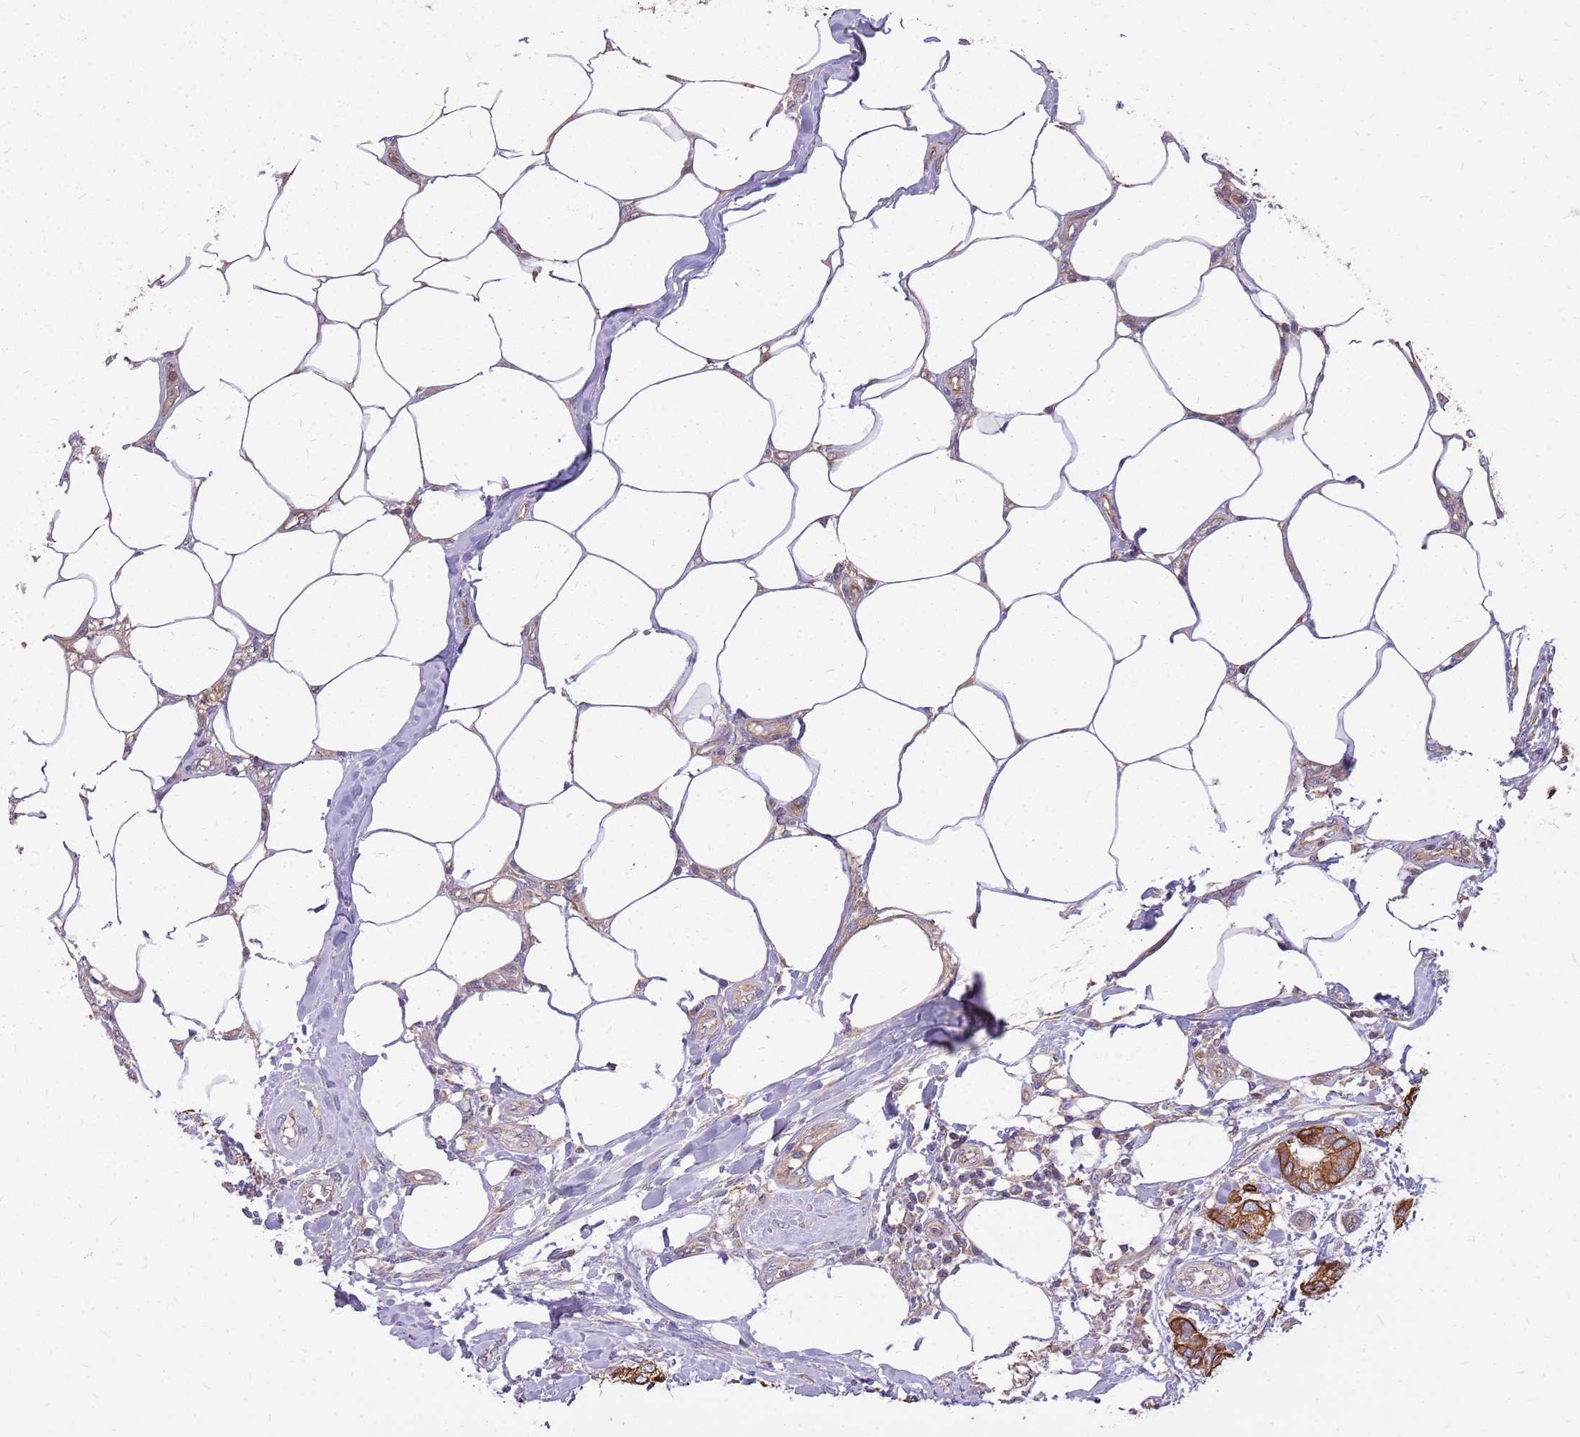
{"staining": {"intensity": "strong", "quantity": ">75%", "location": "cytoplasmic/membranous"}, "tissue": "breast cancer", "cell_type": "Tumor cells", "image_type": "cancer", "snomed": [{"axis": "morphology", "description": "Duct carcinoma"}, {"axis": "topography", "description": "Breast"}], "caption": "Breast cancer (intraductal carcinoma) was stained to show a protein in brown. There is high levels of strong cytoplasmic/membranous expression in about >75% of tumor cells. (DAB (3,3'-diaminobenzidine) = brown stain, brightfield microscopy at high magnification).", "gene": "WASHC4", "patient": {"sex": "female", "age": 73}}